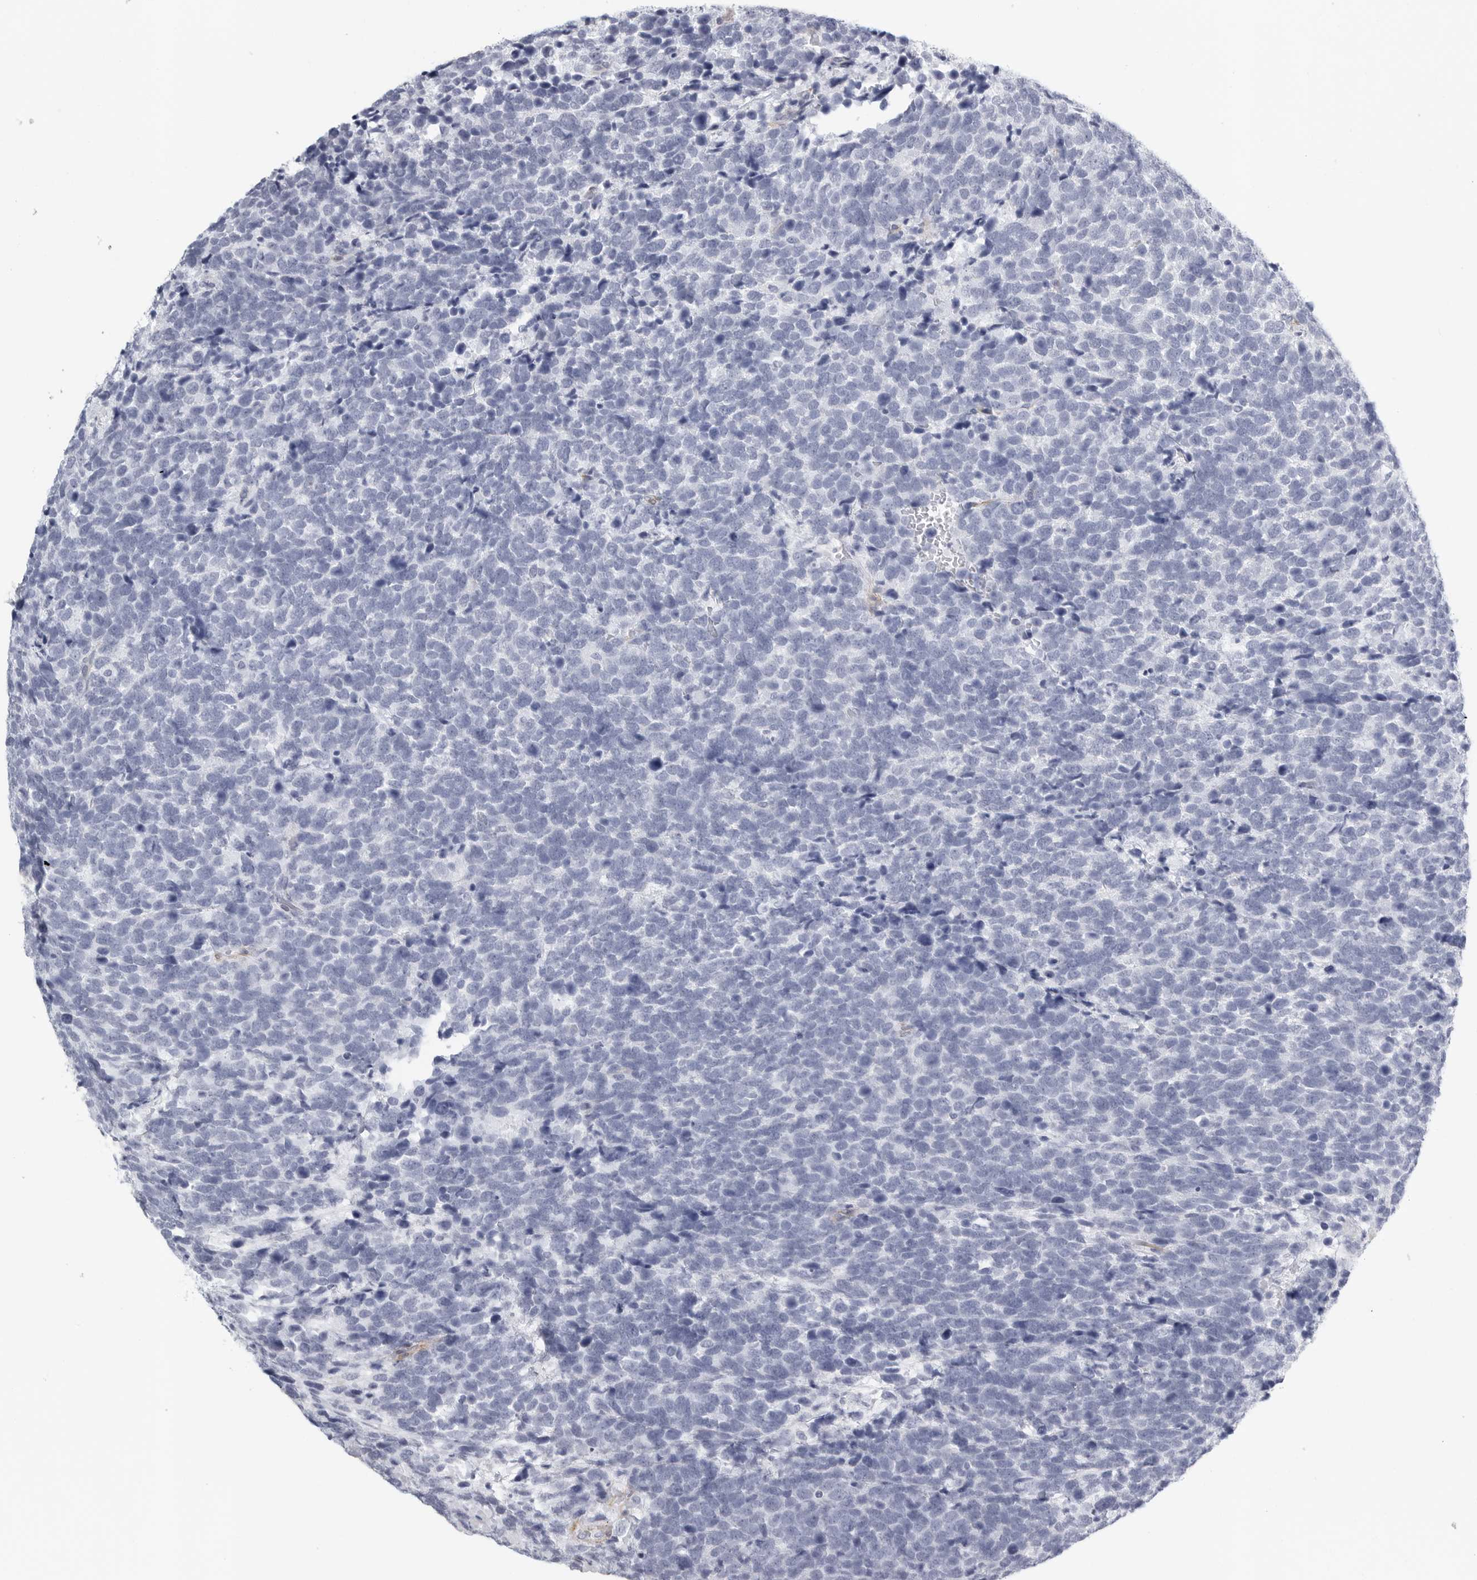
{"staining": {"intensity": "negative", "quantity": "none", "location": "none"}, "tissue": "urothelial cancer", "cell_type": "Tumor cells", "image_type": "cancer", "snomed": [{"axis": "morphology", "description": "Urothelial carcinoma, High grade"}, {"axis": "topography", "description": "Urinary bladder"}], "caption": "High magnification brightfield microscopy of urothelial carcinoma (high-grade) stained with DAB (3,3'-diaminobenzidine) (brown) and counterstained with hematoxylin (blue): tumor cells show no significant positivity.", "gene": "TNR", "patient": {"sex": "female", "age": 82}}